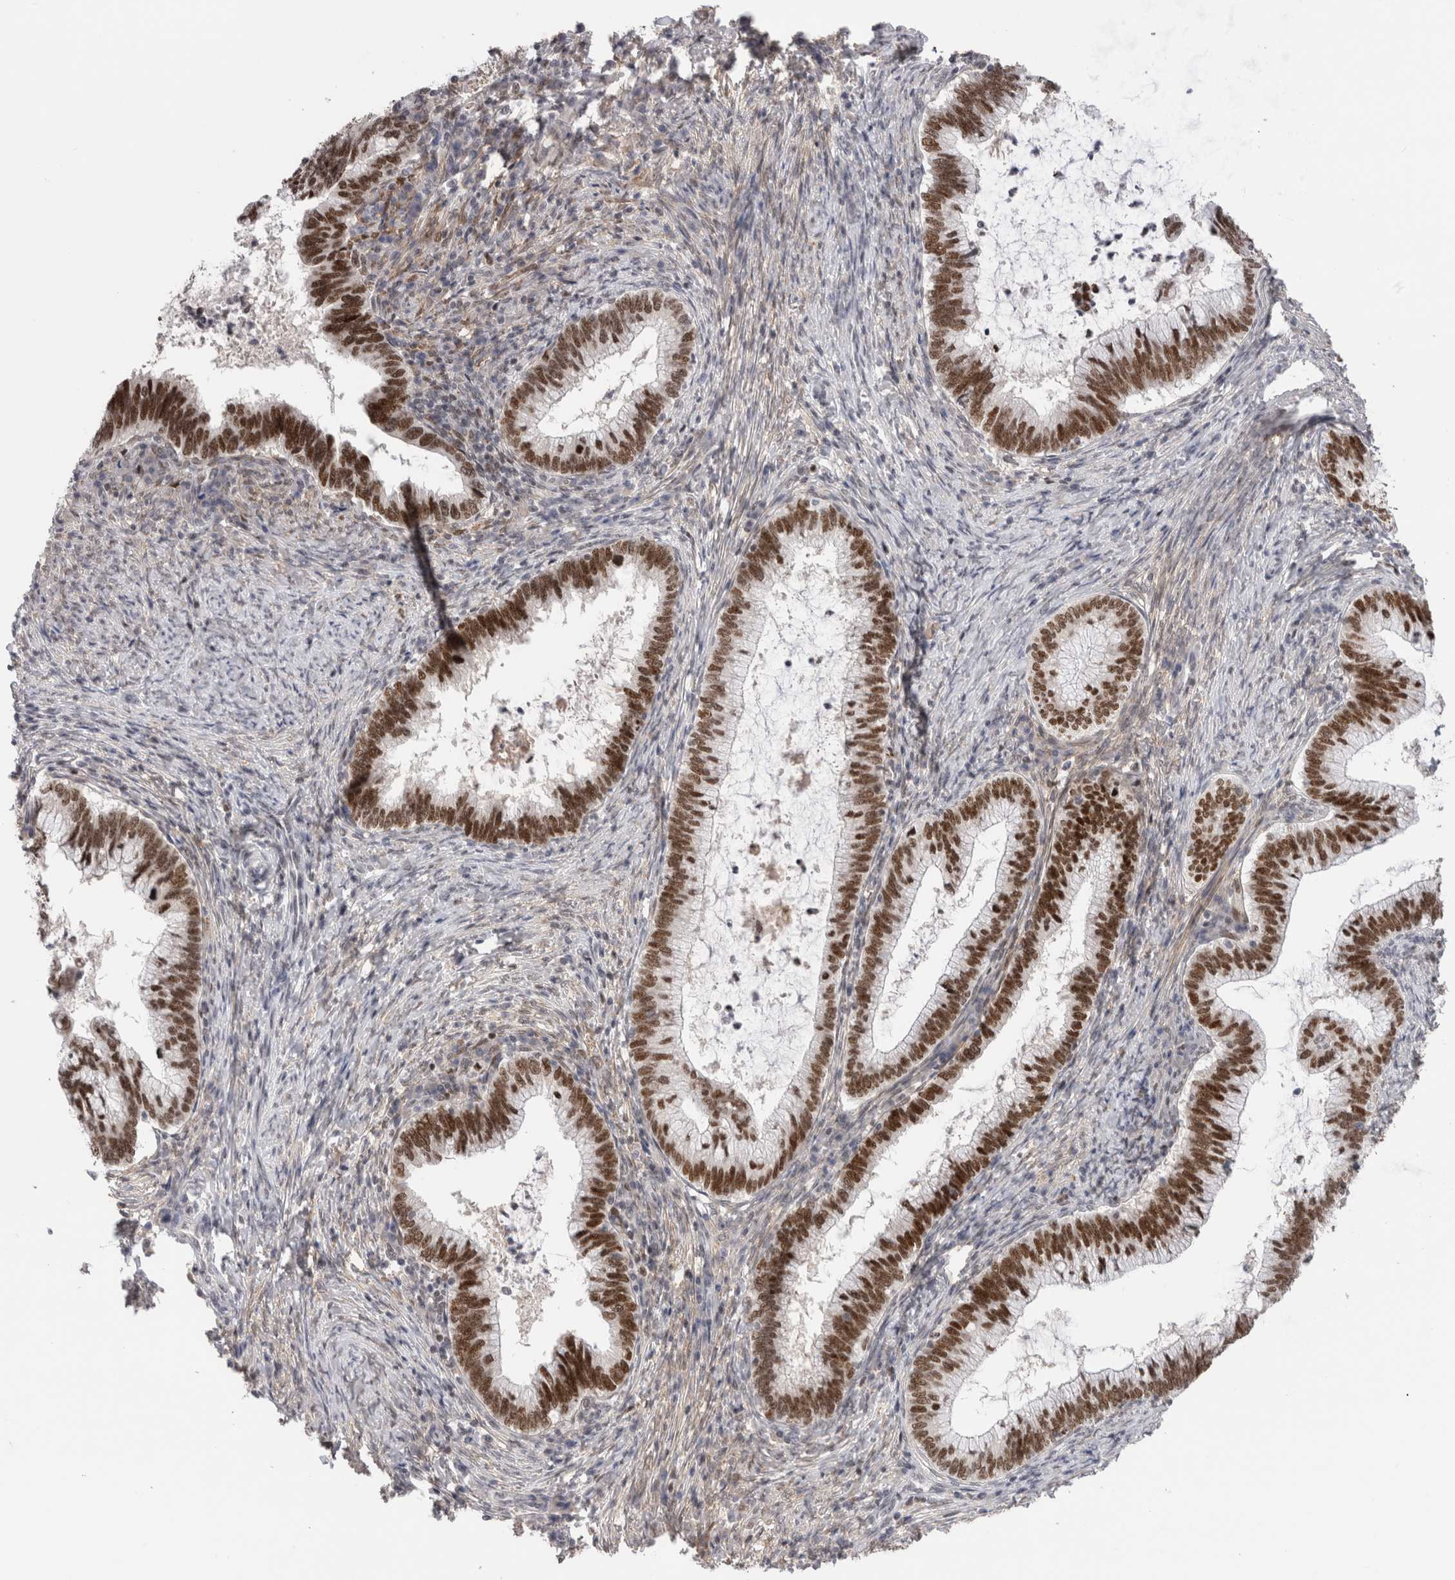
{"staining": {"intensity": "strong", "quantity": ">75%", "location": "nuclear"}, "tissue": "cervical cancer", "cell_type": "Tumor cells", "image_type": "cancer", "snomed": [{"axis": "morphology", "description": "Adenocarcinoma, NOS"}, {"axis": "topography", "description": "Cervix"}], "caption": "Immunohistochemical staining of human cervical adenocarcinoma shows high levels of strong nuclear staining in about >75% of tumor cells.", "gene": "ZNF521", "patient": {"sex": "female", "age": 36}}